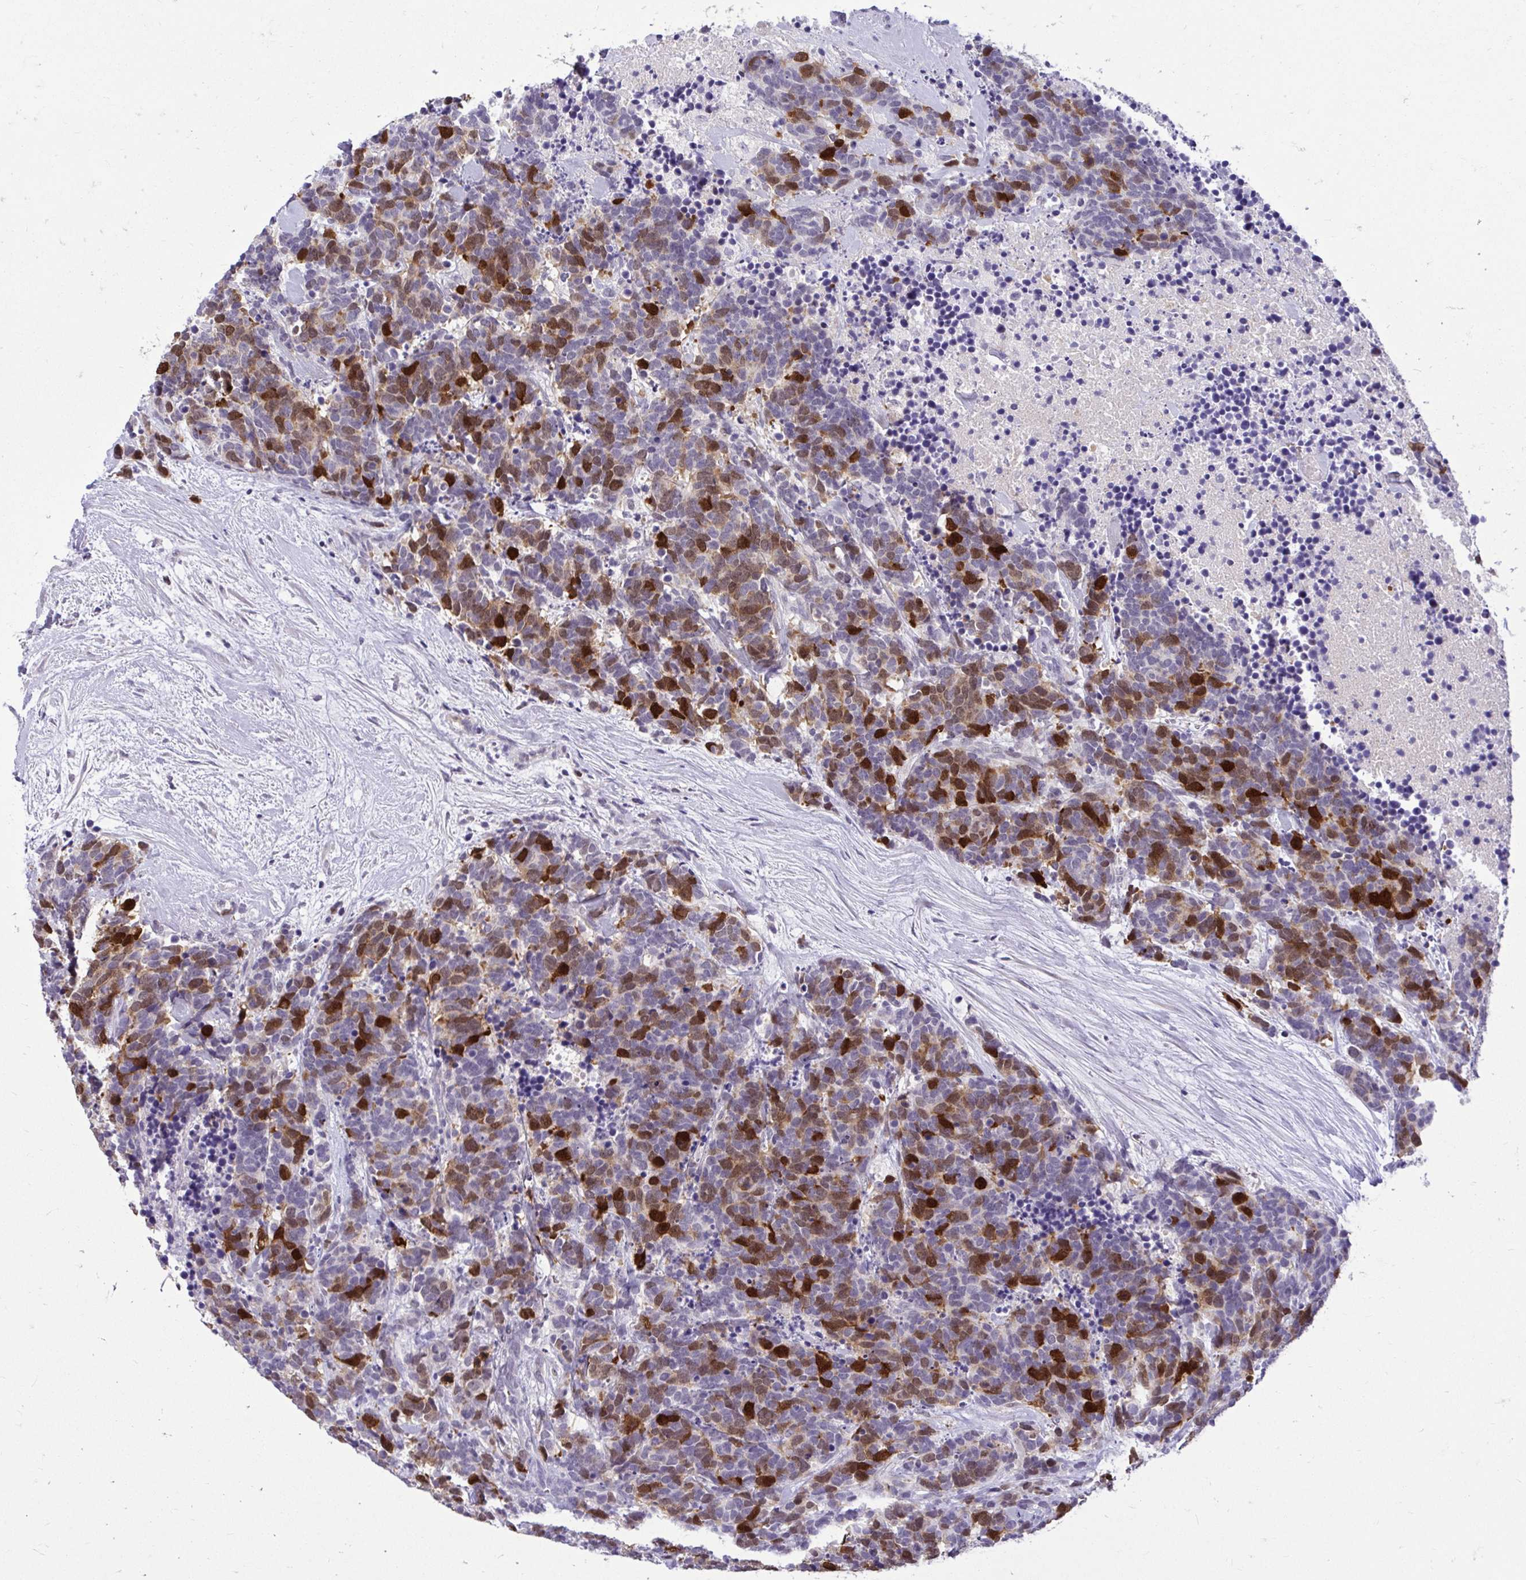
{"staining": {"intensity": "strong", "quantity": "25%-75%", "location": "cytoplasmic/membranous,nuclear"}, "tissue": "carcinoid", "cell_type": "Tumor cells", "image_type": "cancer", "snomed": [{"axis": "morphology", "description": "Carcinoma, NOS"}, {"axis": "morphology", "description": "Carcinoid, malignant, NOS"}, {"axis": "topography", "description": "Prostate"}], "caption": "Carcinoma stained for a protein exhibits strong cytoplasmic/membranous and nuclear positivity in tumor cells.", "gene": "CDC20", "patient": {"sex": "male", "age": 57}}